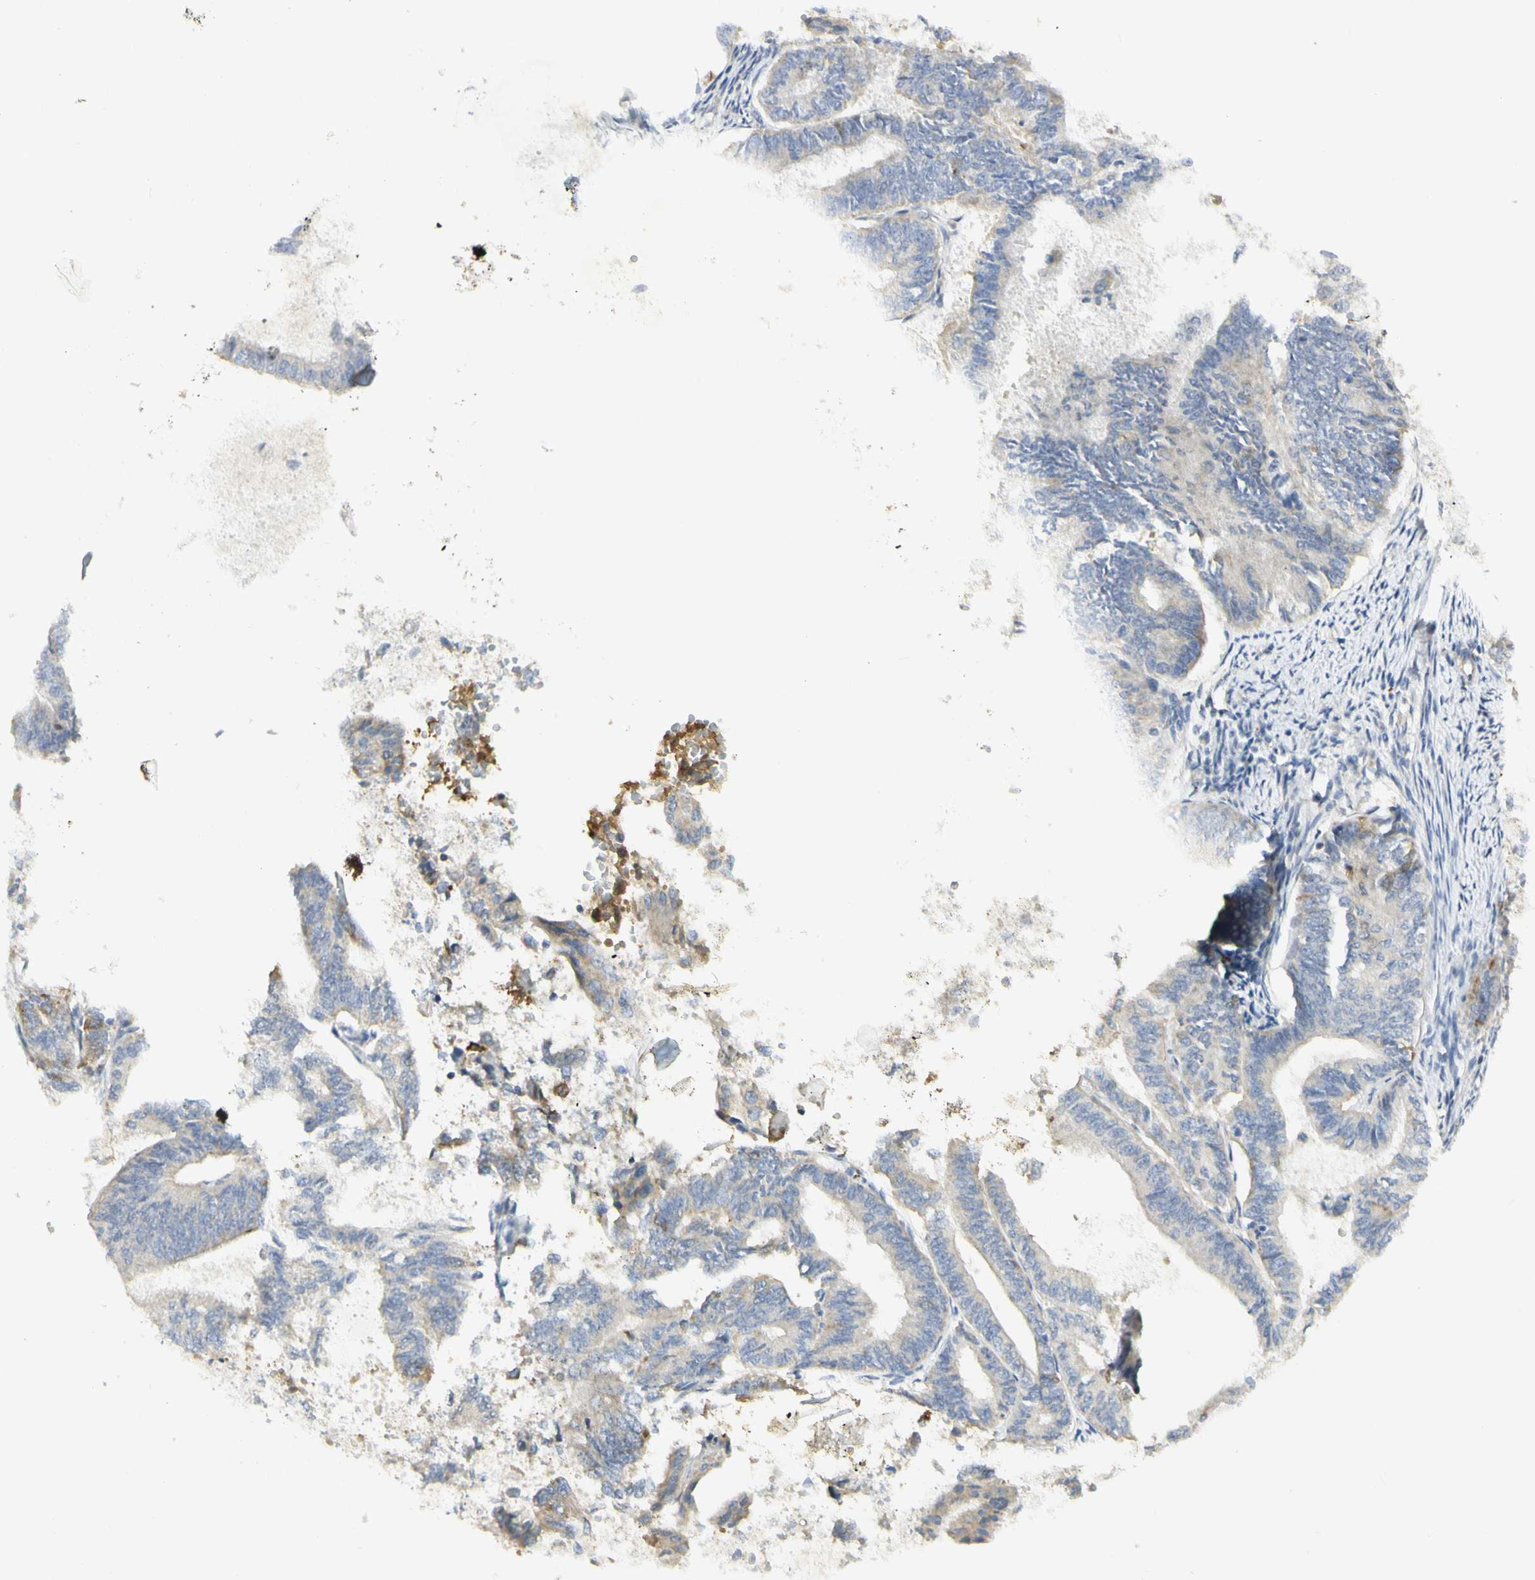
{"staining": {"intensity": "moderate", "quantity": "<25%", "location": "cytoplasmic/membranous"}, "tissue": "endometrial cancer", "cell_type": "Tumor cells", "image_type": "cancer", "snomed": [{"axis": "morphology", "description": "Adenocarcinoma, NOS"}, {"axis": "topography", "description": "Endometrium"}], "caption": "Protein expression analysis of human adenocarcinoma (endometrial) reveals moderate cytoplasmic/membranous staining in about <25% of tumor cells.", "gene": "KIF11", "patient": {"sex": "female", "age": 86}}